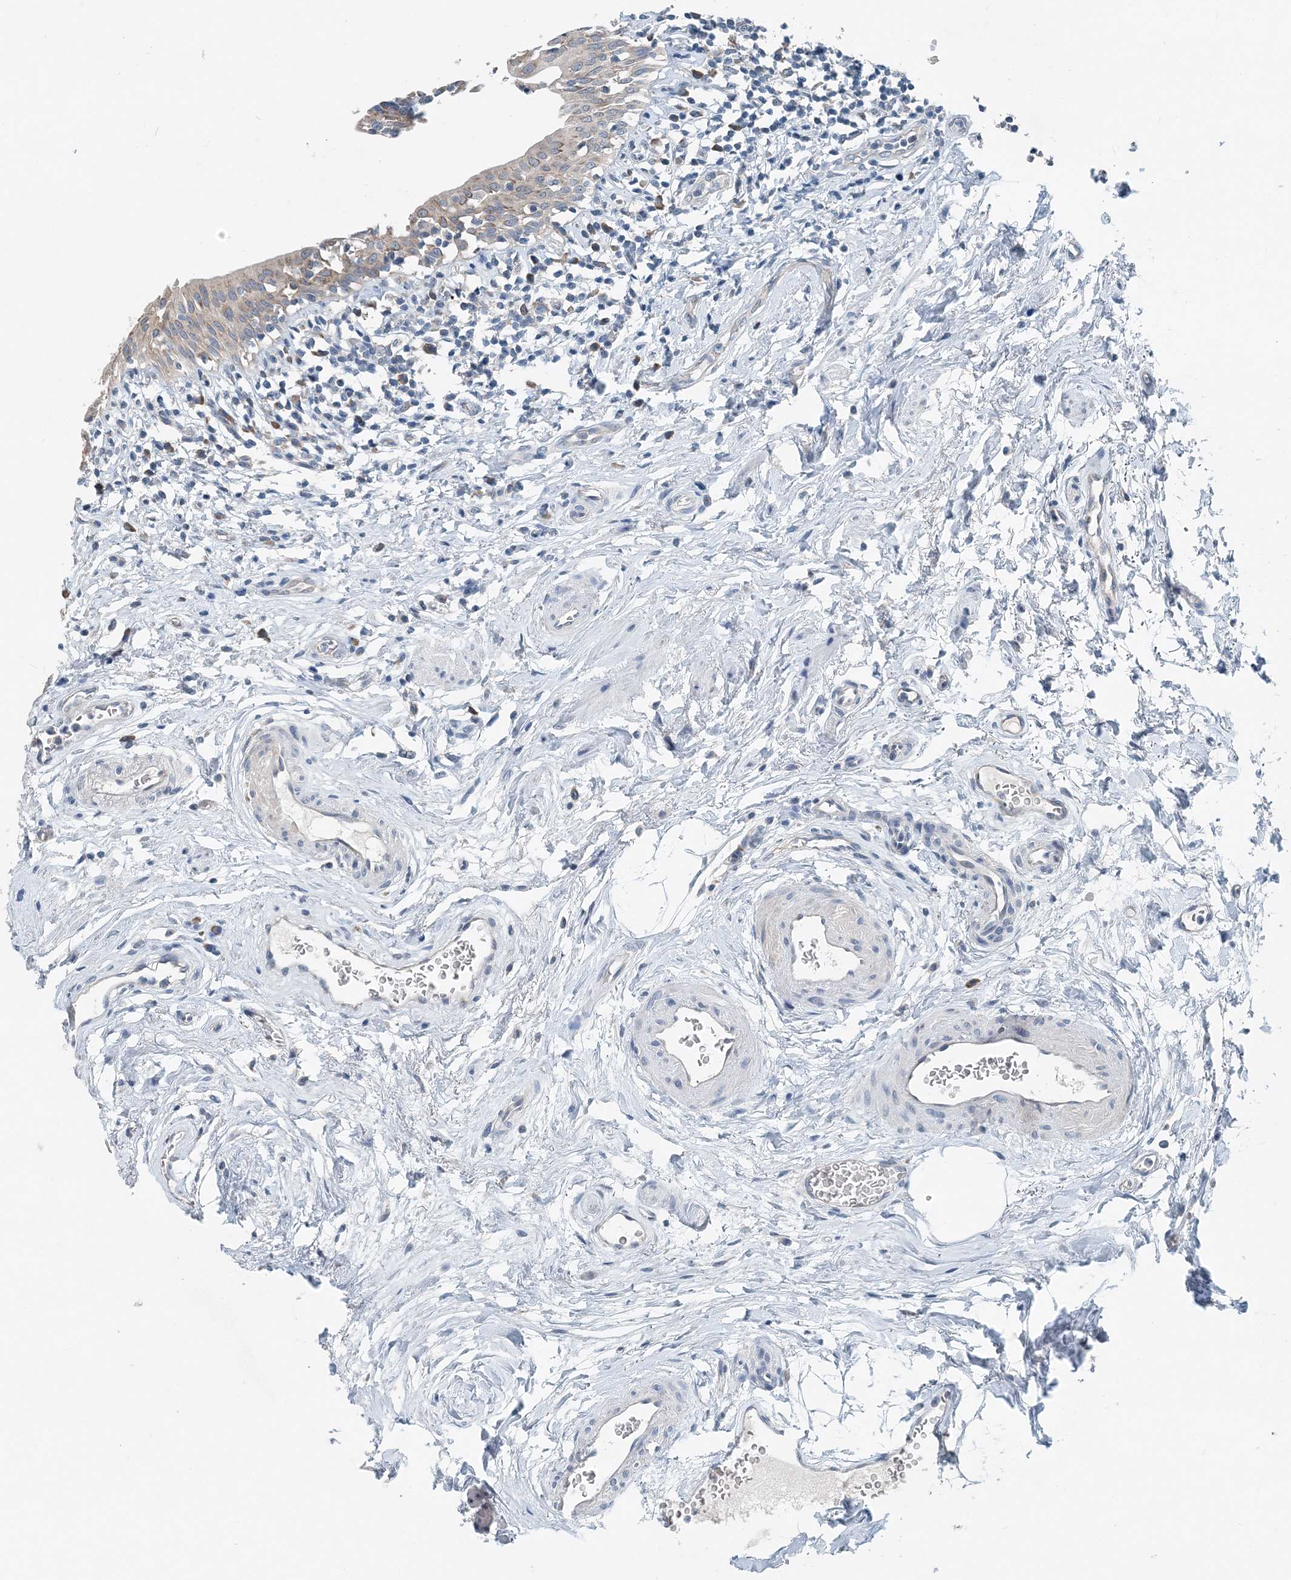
{"staining": {"intensity": "moderate", "quantity": "25%-75%", "location": "cytoplasmic/membranous"}, "tissue": "urinary bladder", "cell_type": "Urothelial cells", "image_type": "normal", "snomed": [{"axis": "morphology", "description": "Normal tissue, NOS"}, {"axis": "topography", "description": "Urinary bladder"}], "caption": "A medium amount of moderate cytoplasmic/membranous expression is seen in approximately 25%-75% of urothelial cells in normal urinary bladder.", "gene": "EEF1A2", "patient": {"sex": "male", "age": 83}}